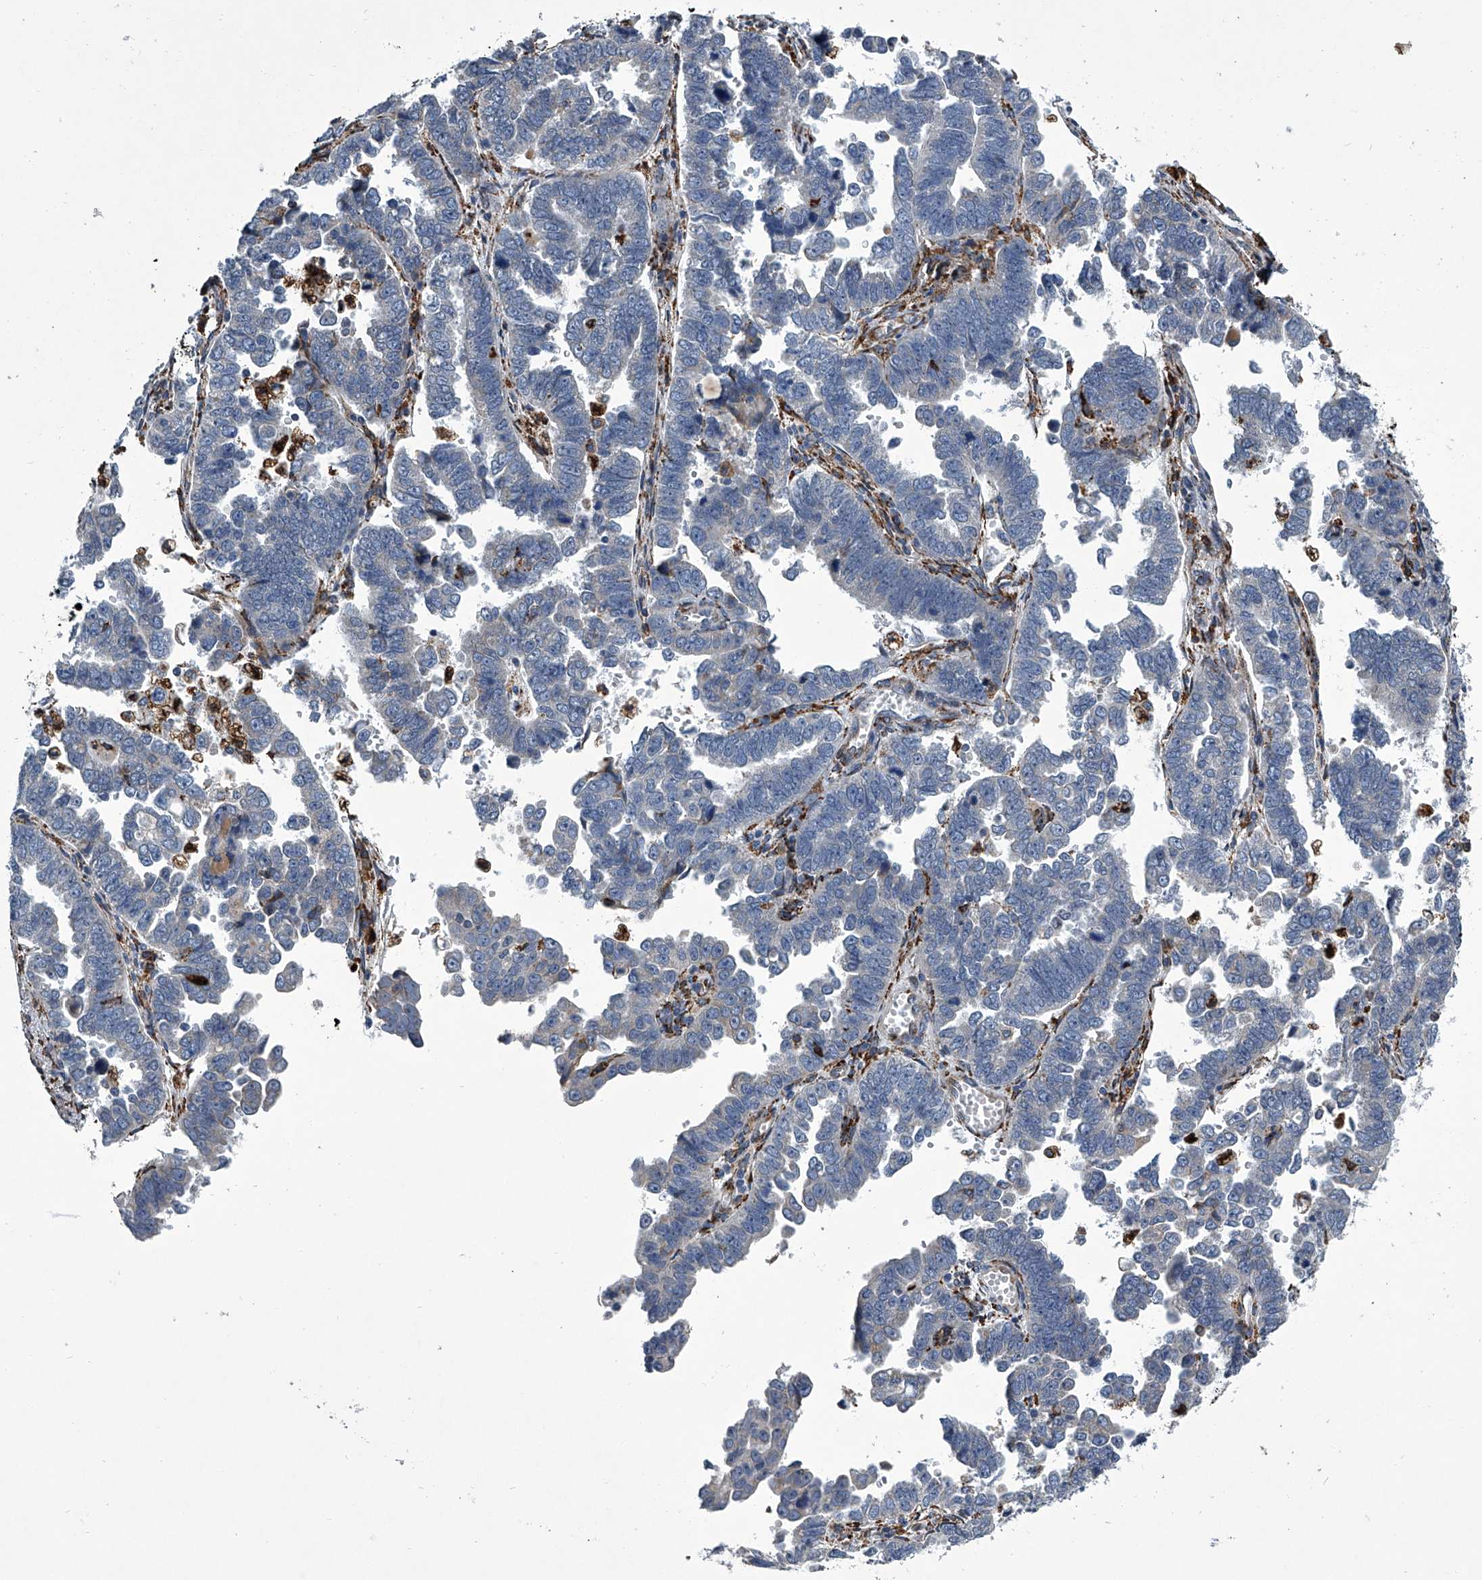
{"staining": {"intensity": "negative", "quantity": "none", "location": "none"}, "tissue": "endometrial cancer", "cell_type": "Tumor cells", "image_type": "cancer", "snomed": [{"axis": "morphology", "description": "Adenocarcinoma, NOS"}, {"axis": "topography", "description": "Endometrium"}], "caption": "A high-resolution micrograph shows immunohistochemistry (IHC) staining of endometrial cancer, which demonstrates no significant expression in tumor cells.", "gene": "TMEM63C", "patient": {"sex": "female", "age": 75}}